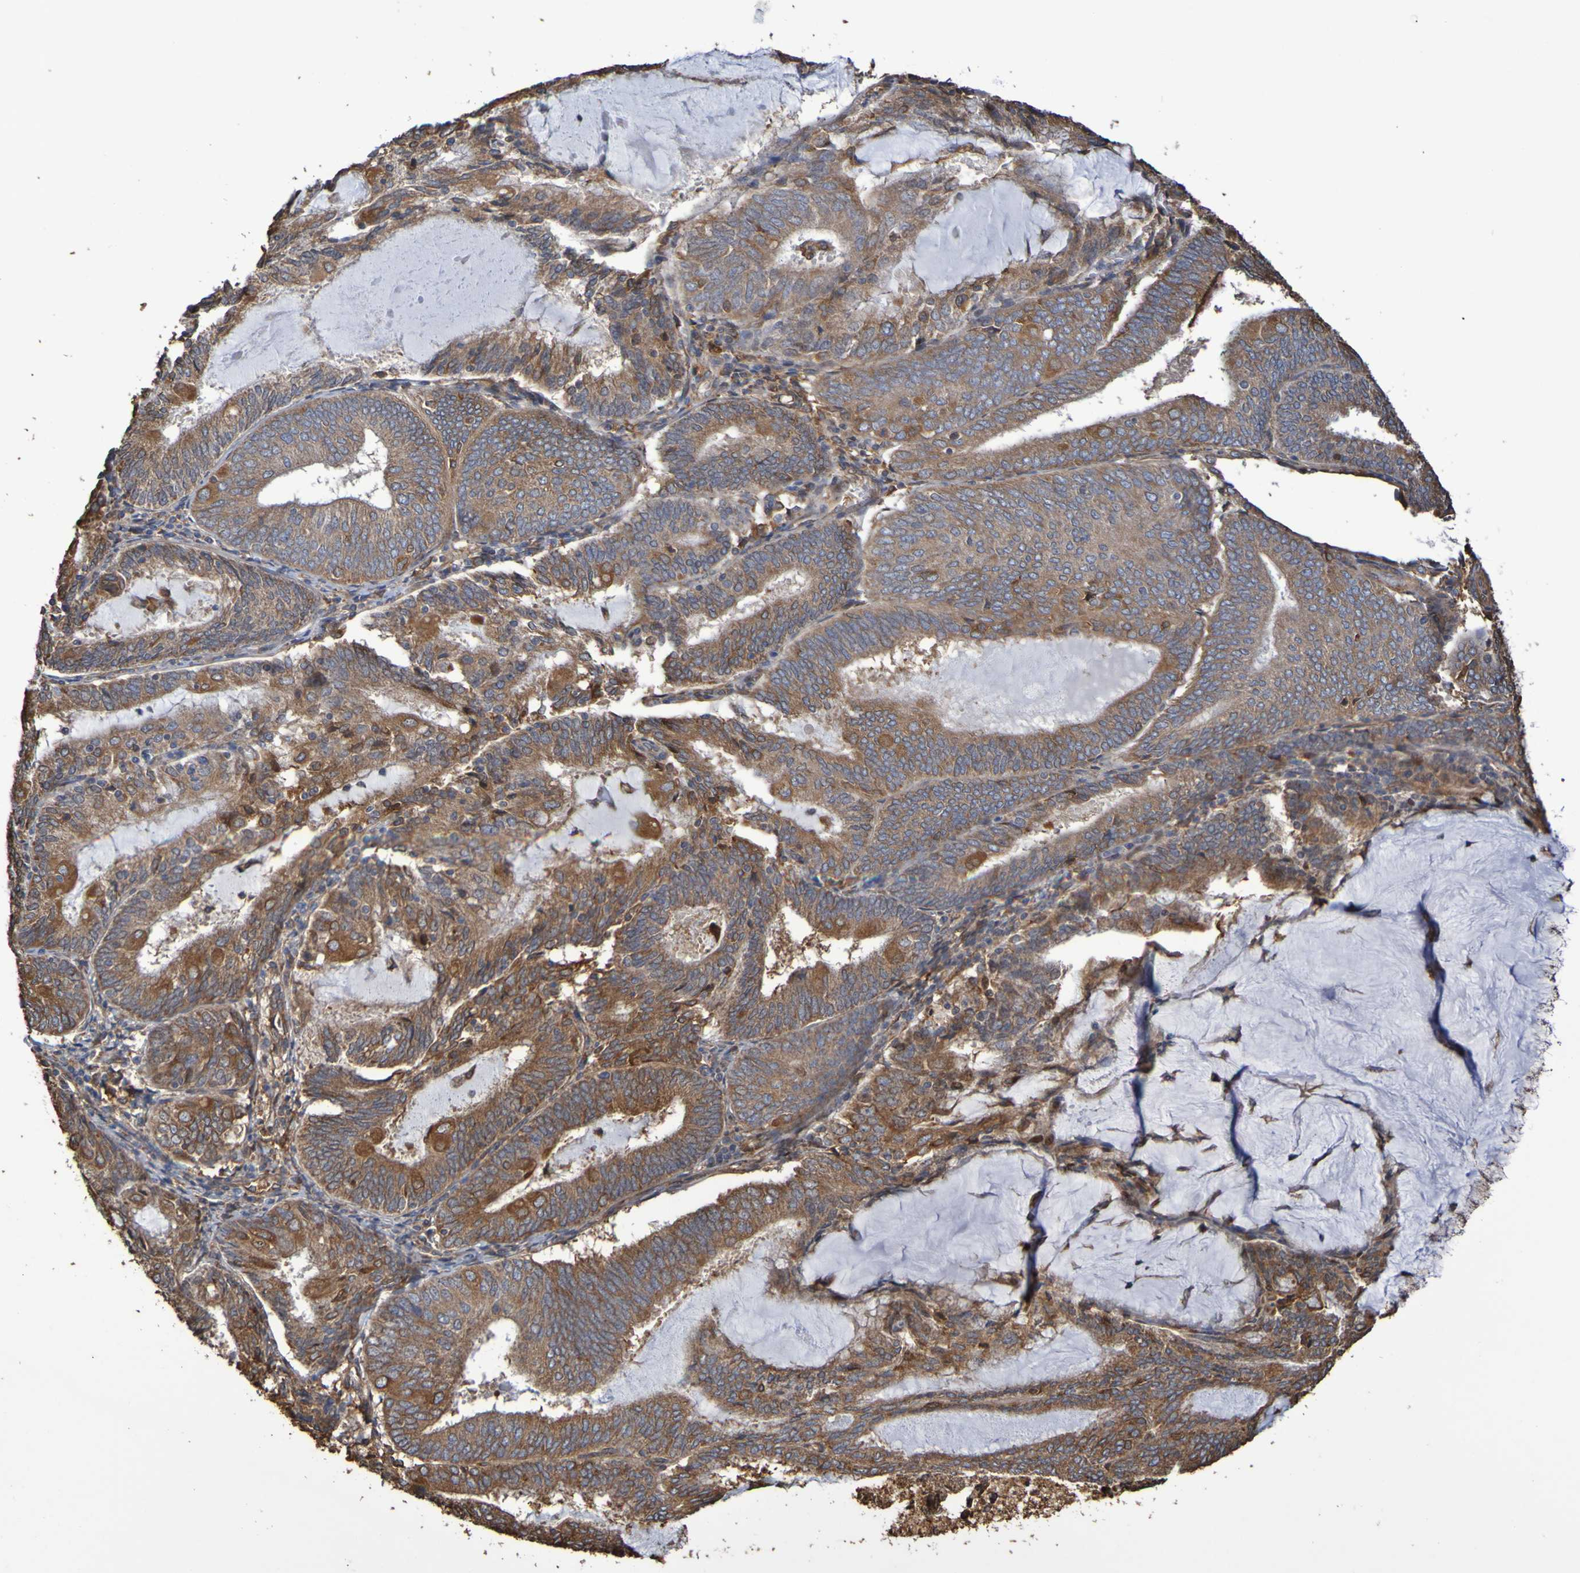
{"staining": {"intensity": "moderate", "quantity": ">75%", "location": "cytoplasmic/membranous"}, "tissue": "endometrial cancer", "cell_type": "Tumor cells", "image_type": "cancer", "snomed": [{"axis": "morphology", "description": "Adenocarcinoma, NOS"}, {"axis": "topography", "description": "Endometrium"}], "caption": "This histopathology image exhibits IHC staining of human adenocarcinoma (endometrial), with medium moderate cytoplasmic/membranous expression in about >75% of tumor cells.", "gene": "RAB11A", "patient": {"sex": "female", "age": 81}}